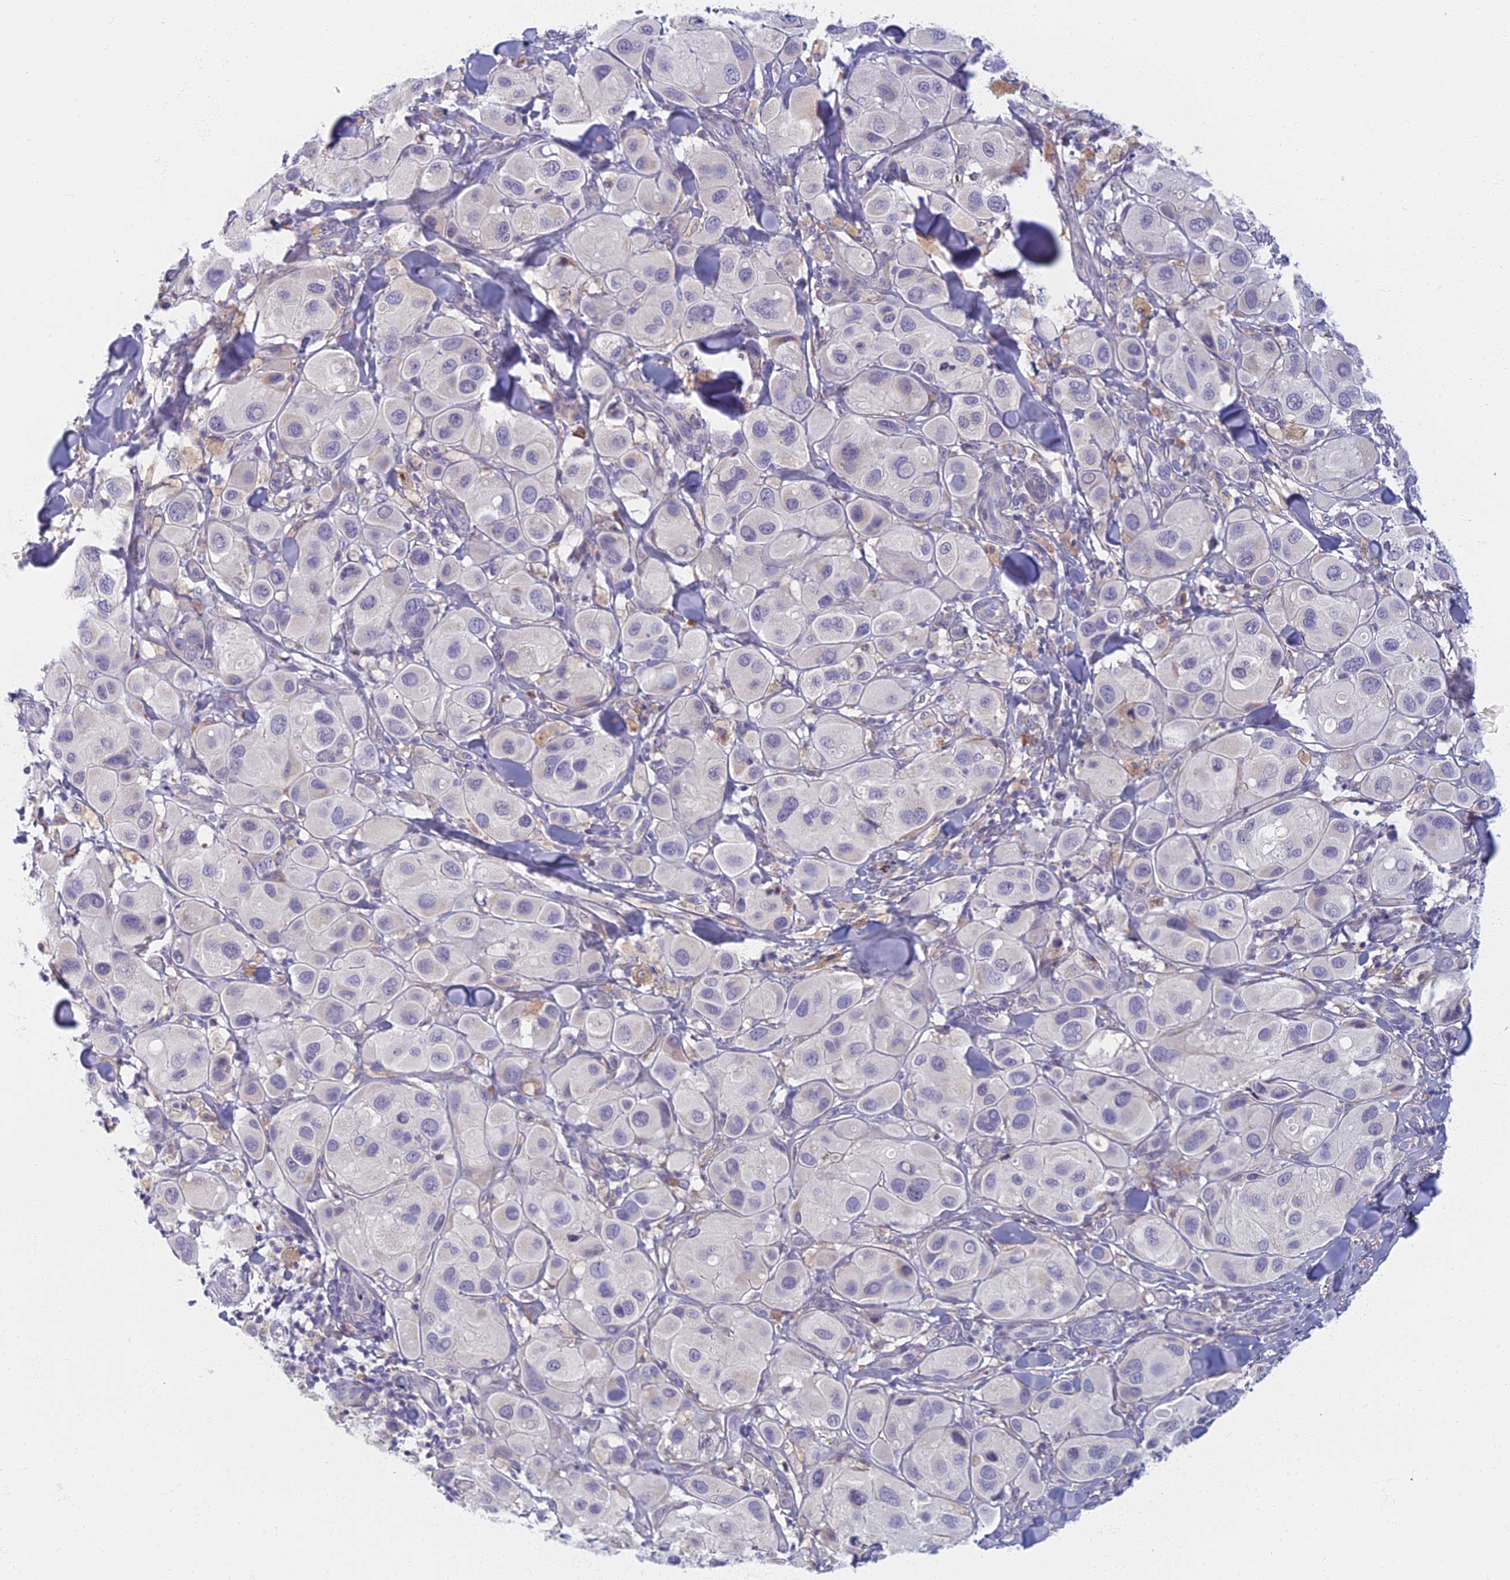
{"staining": {"intensity": "negative", "quantity": "none", "location": "none"}, "tissue": "melanoma", "cell_type": "Tumor cells", "image_type": "cancer", "snomed": [{"axis": "morphology", "description": "Malignant melanoma, Metastatic site"}, {"axis": "topography", "description": "Skin"}], "caption": "This is an immunohistochemistry (IHC) image of melanoma. There is no staining in tumor cells.", "gene": "DDX51", "patient": {"sex": "male", "age": 41}}